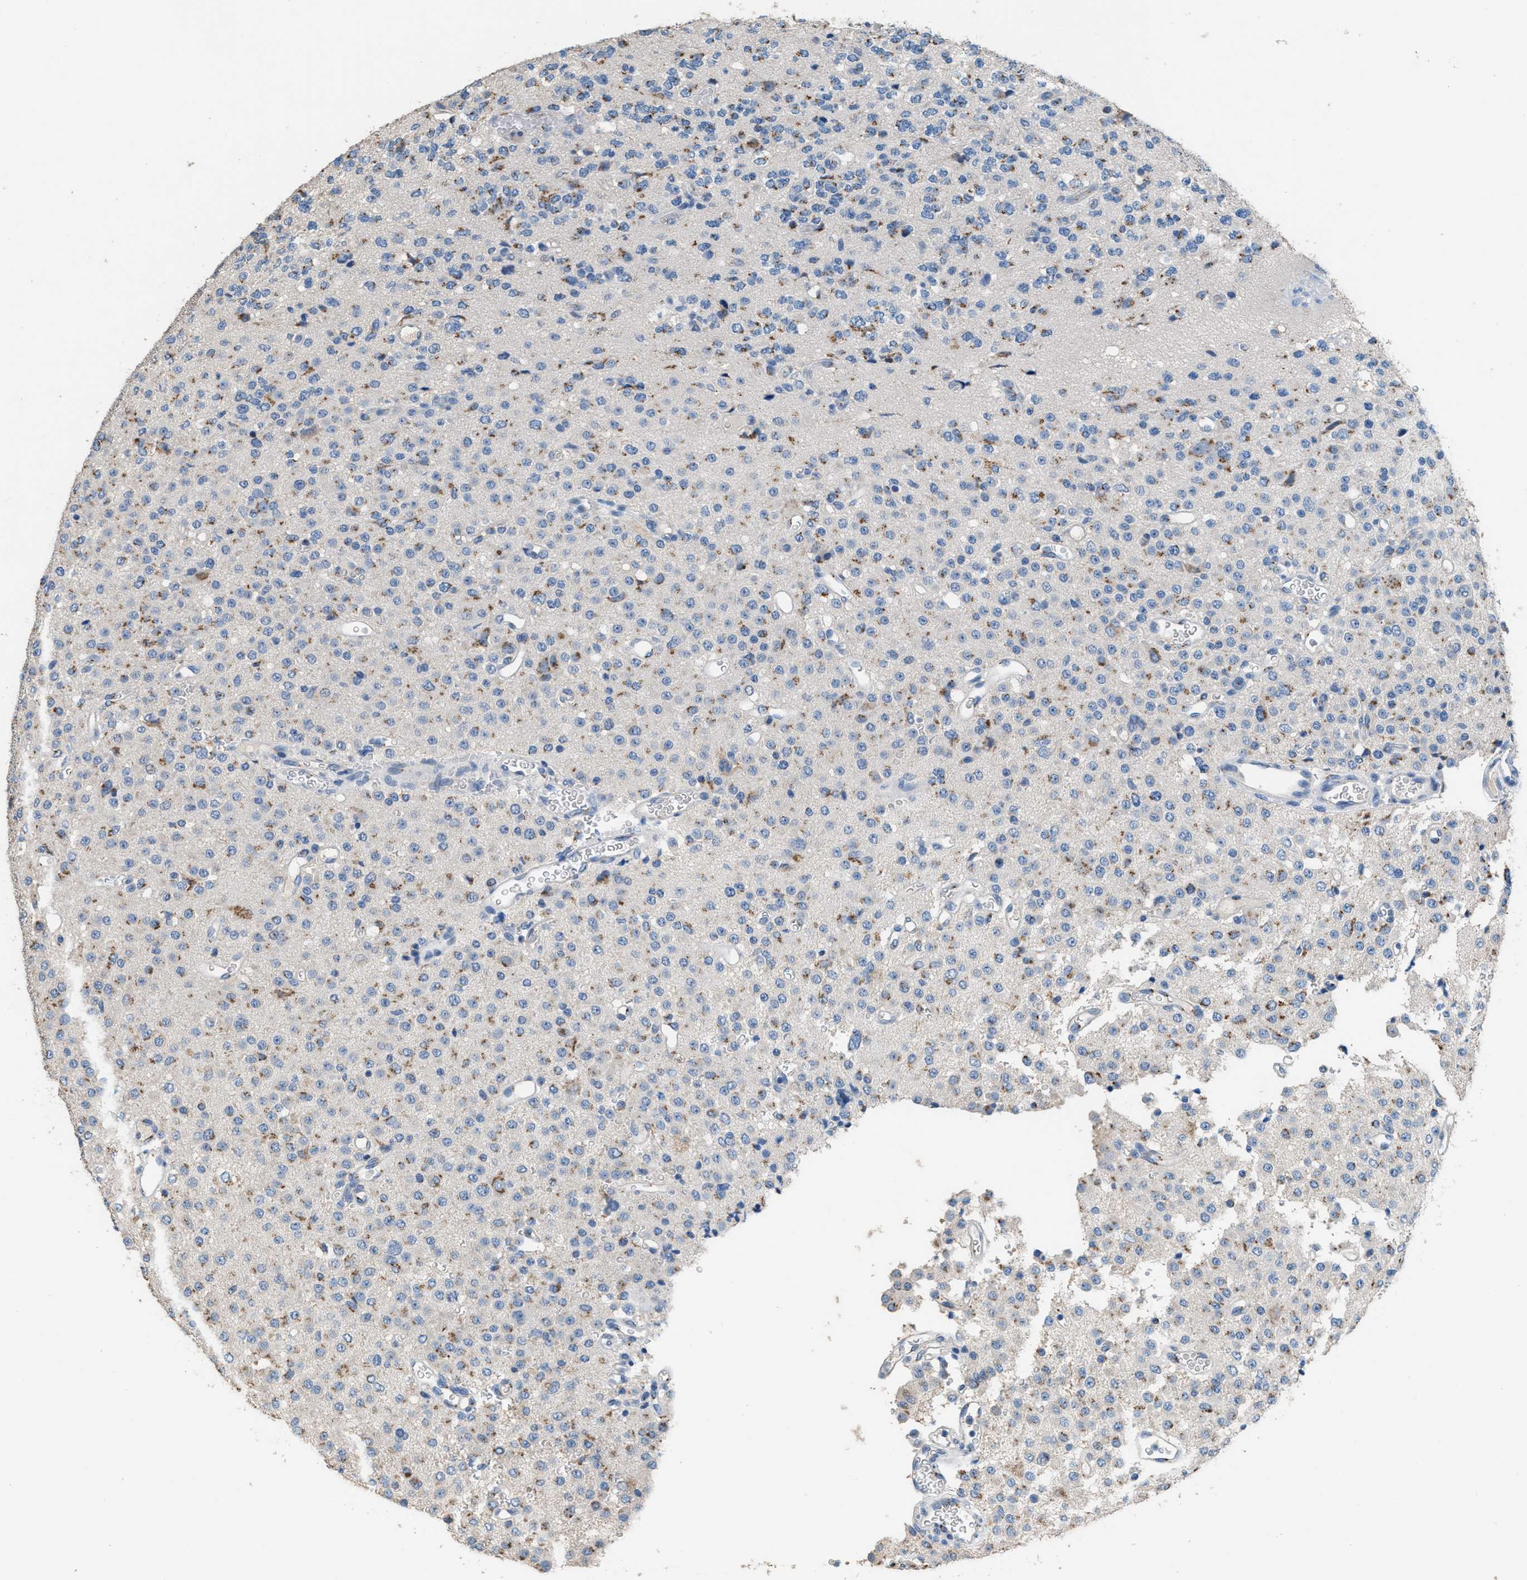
{"staining": {"intensity": "moderate", "quantity": "<25%", "location": "cytoplasmic/membranous"}, "tissue": "glioma", "cell_type": "Tumor cells", "image_type": "cancer", "snomed": [{"axis": "morphology", "description": "Glioma, malignant, Low grade"}, {"axis": "topography", "description": "Brain"}], "caption": "A high-resolution micrograph shows immunohistochemistry (IHC) staining of glioma, which shows moderate cytoplasmic/membranous expression in about <25% of tumor cells.", "gene": "GOLM1", "patient": {"sex": "male", "age": 38}}